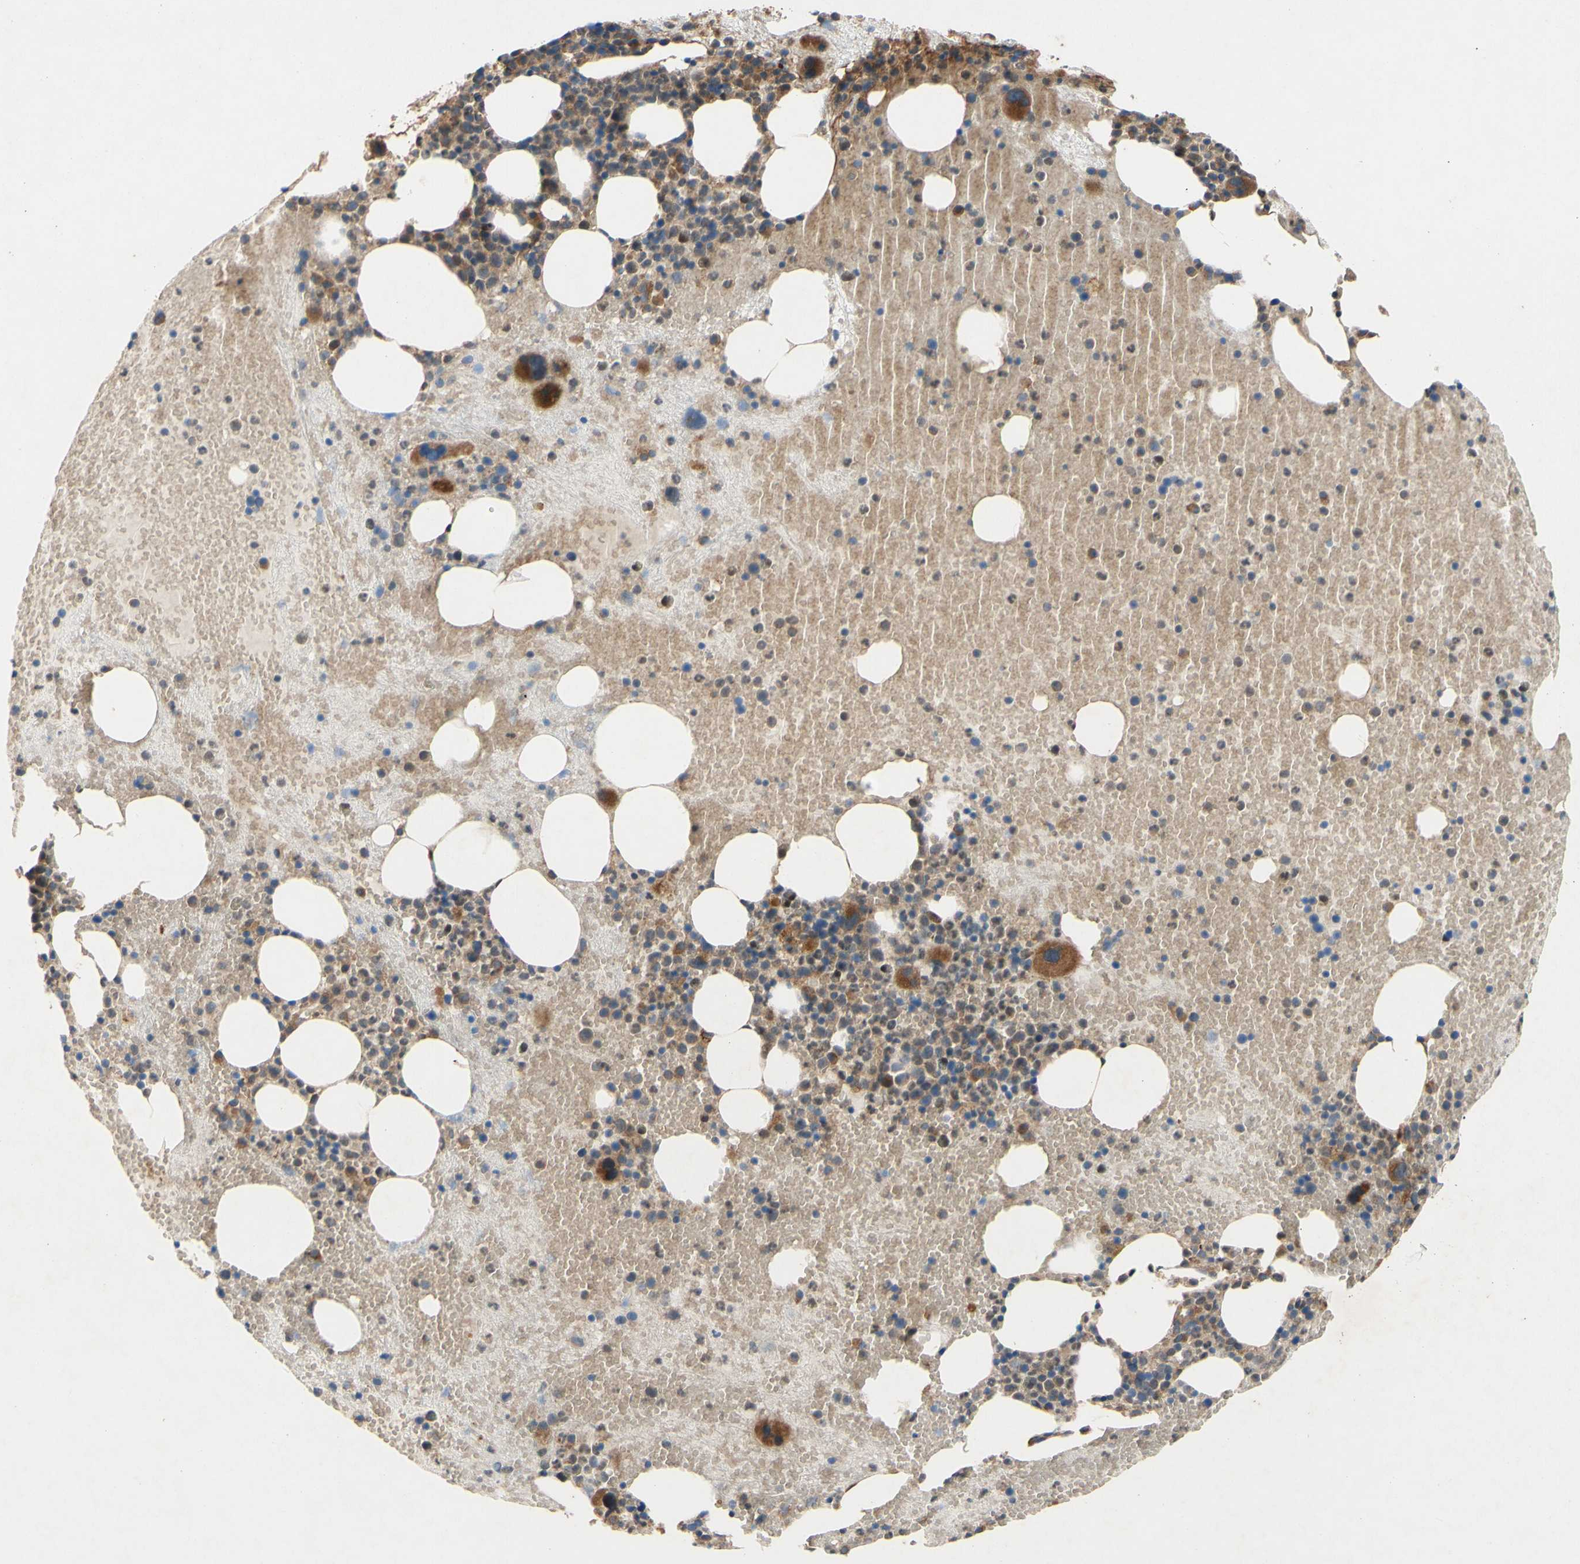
{"staining": {"intensity": "moderate", "quantity": ">75%", "location": "cytoplasmic/membranous,nuclear"}, "tissue": "bone marrow", "cell_type": "Hematopoietic cells", "image_type": "normal", "snomed": [{"axis": "morphology", "description": "Normal tissue, NOS"}, {"axis": "morphology", "description": "Inflammation, NOS"}, {"axis": "topography", "description": "Bone marrow"}], "caption": "Human bone marrow stained with a brown dye exhibits moderate cytoplasmic/membranous,nuclear positive positivity in approximately >75% of hematopoietic cells.", "gene": "PDGFB", "patient": {"sex": "male", "age": 43}}